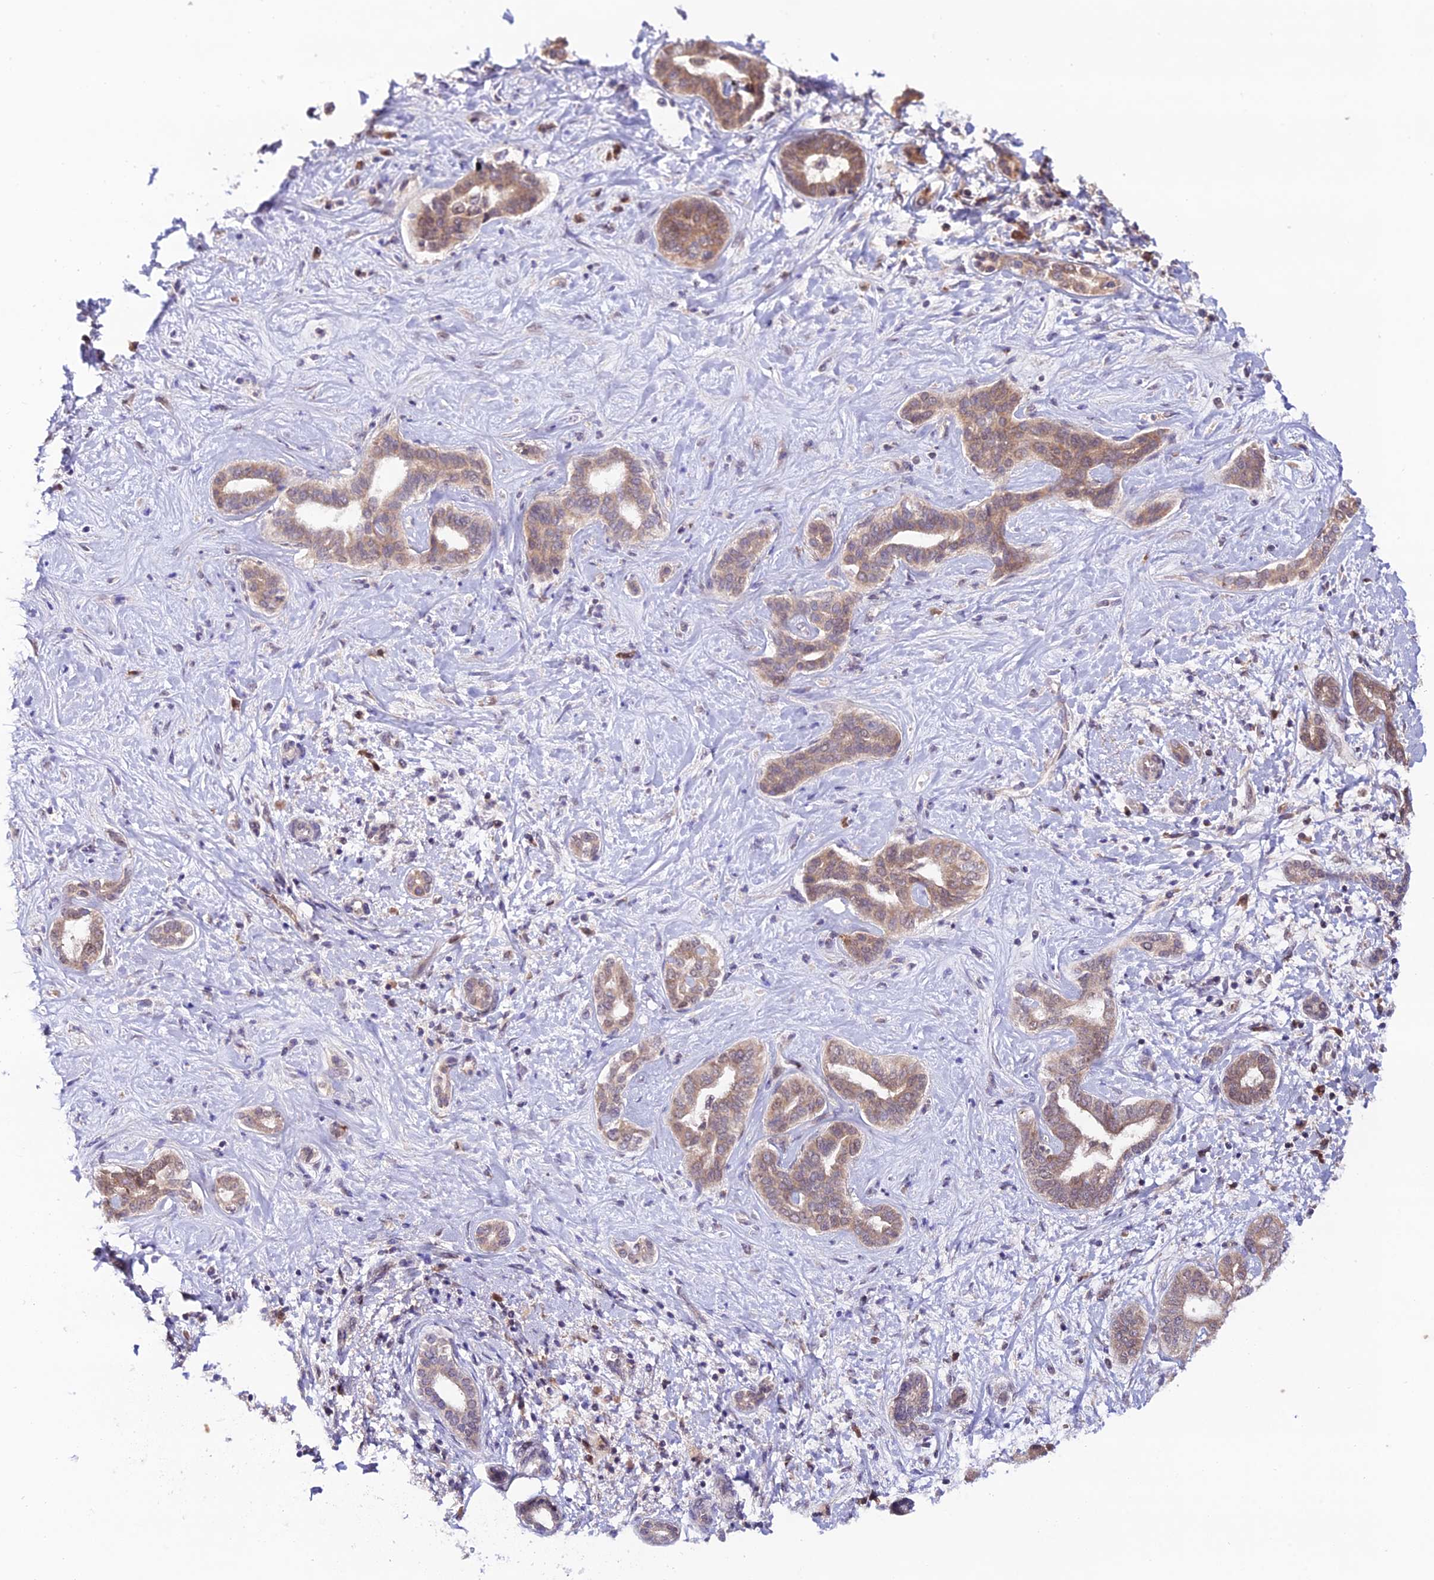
{"staining": {"intensity": "weak", "quantity": ">75%", "location": "cytoplasmic/membranous"}, "tissue": "liver cancer", "cell_type": "Tumor cells", "image_type": "cancer", "snomed": [{"axis": "morphology", "description": "Cholangiocarcinoma"}, {"axis": "topography", "description": "Liver"}], "caption": "This is a micrograph of immunohistochemistry (IHC) staining of liver cancer (cholangiocarcinoma), which shows weak positivity in the cytoplasmic/membranous of tumor cells.", "gene": "TRIM40", "patient": {"sex": "female", "age": 77}}